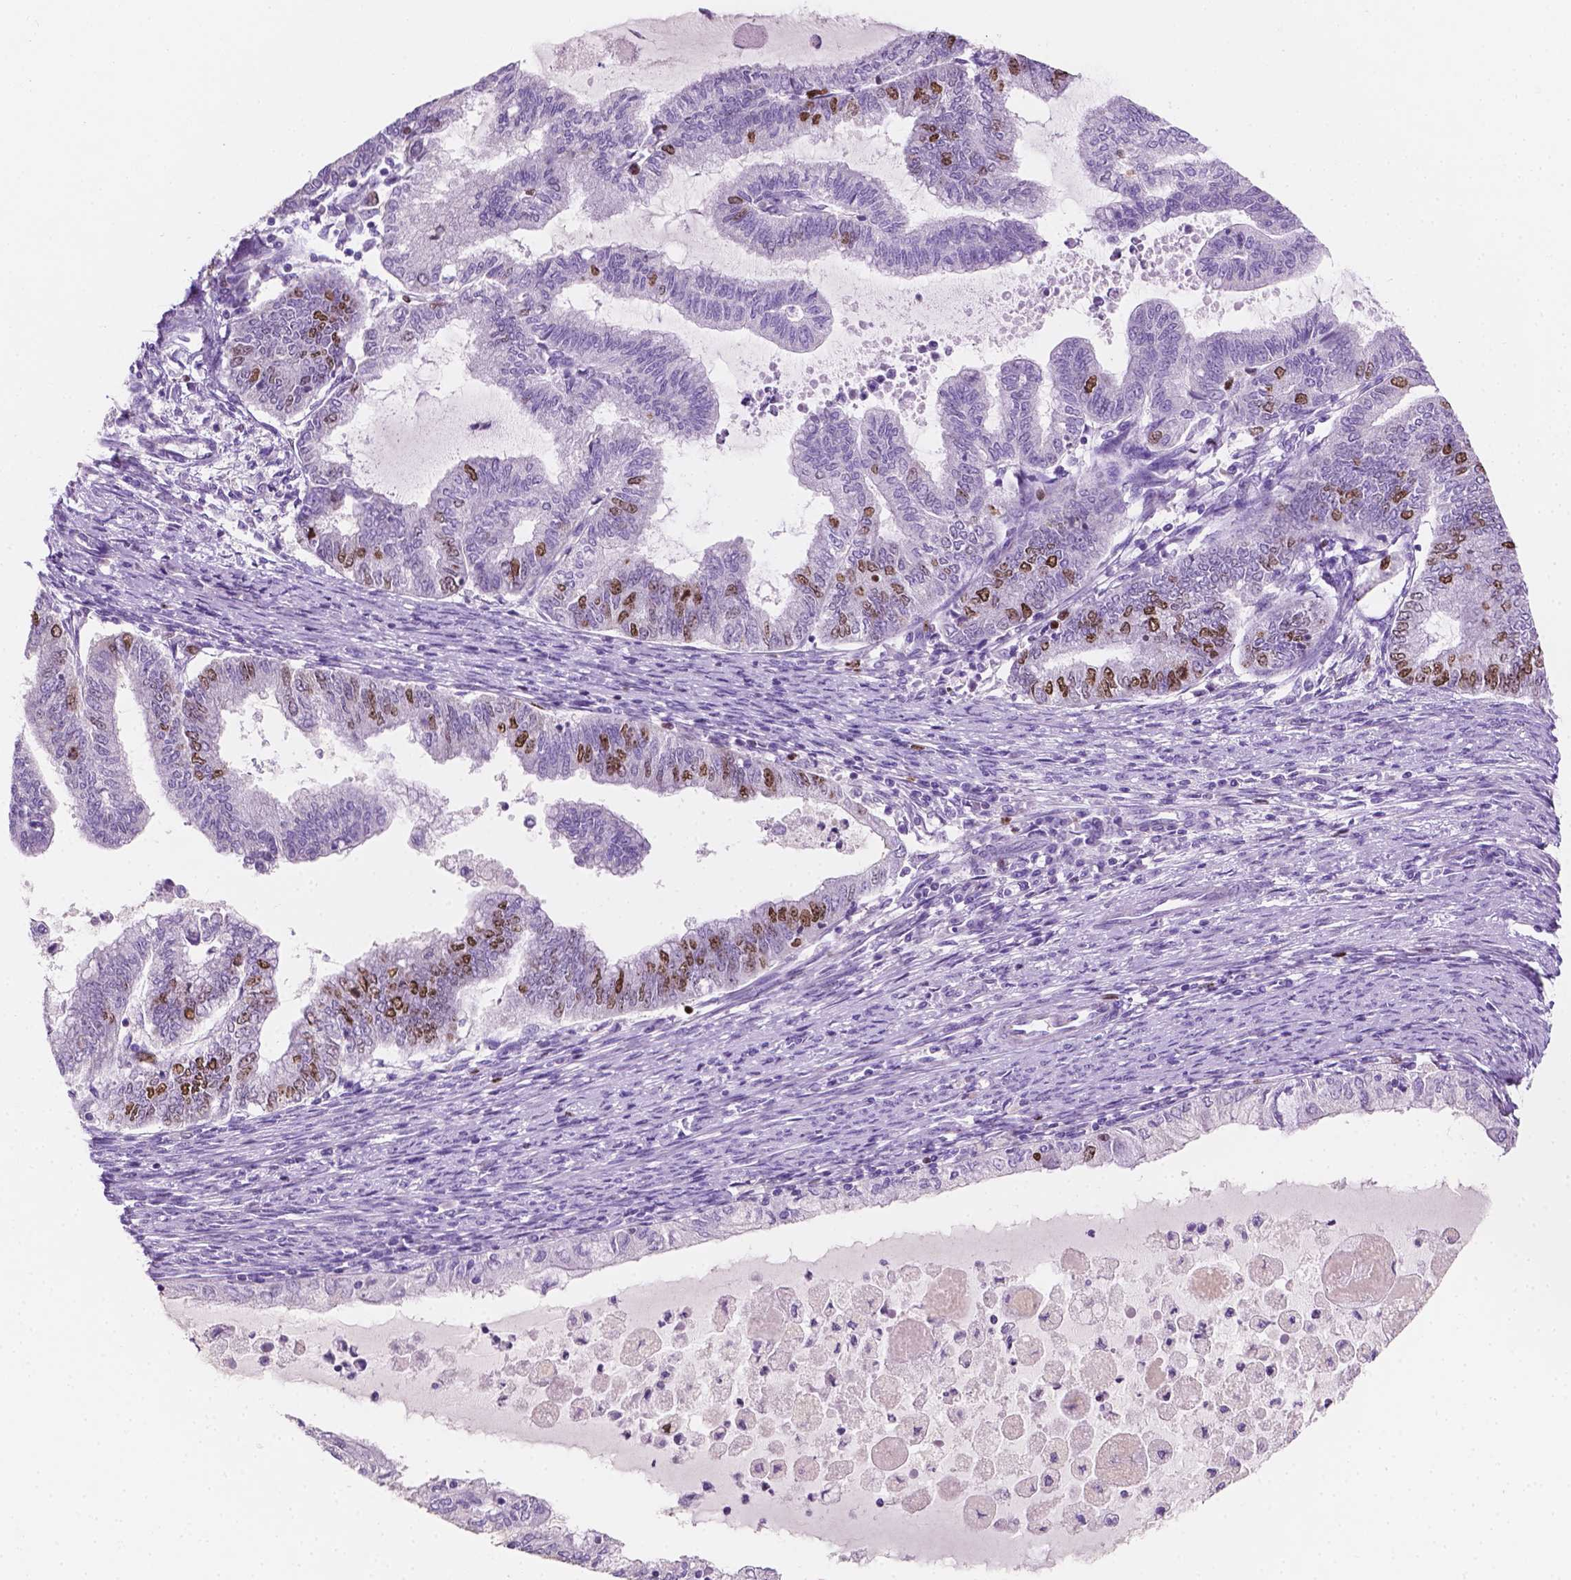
{"staining": {"intensity": "moderate", "quantity": "25%-75%", "location": "nuclear"}, "tissue": "endometrial cancer", "cell_type": "Tumor cells", "image_type": "cancer", "snomed": [{"axis": "morphology", "description": "Adenocarcinoma, NOS"}, {"axis": "topography", "description": "Endometrium"}], "caption": "Immunohistochemistry photomicrograph of endometrial cancer (adenocarcinoma) stained for a protein (brown), which displays medium levels of moderate nuclear expression in about 25%-75% of tumor cells.", "gene": "SIAH2", "patient": {"sex": "female", "age": 79}}